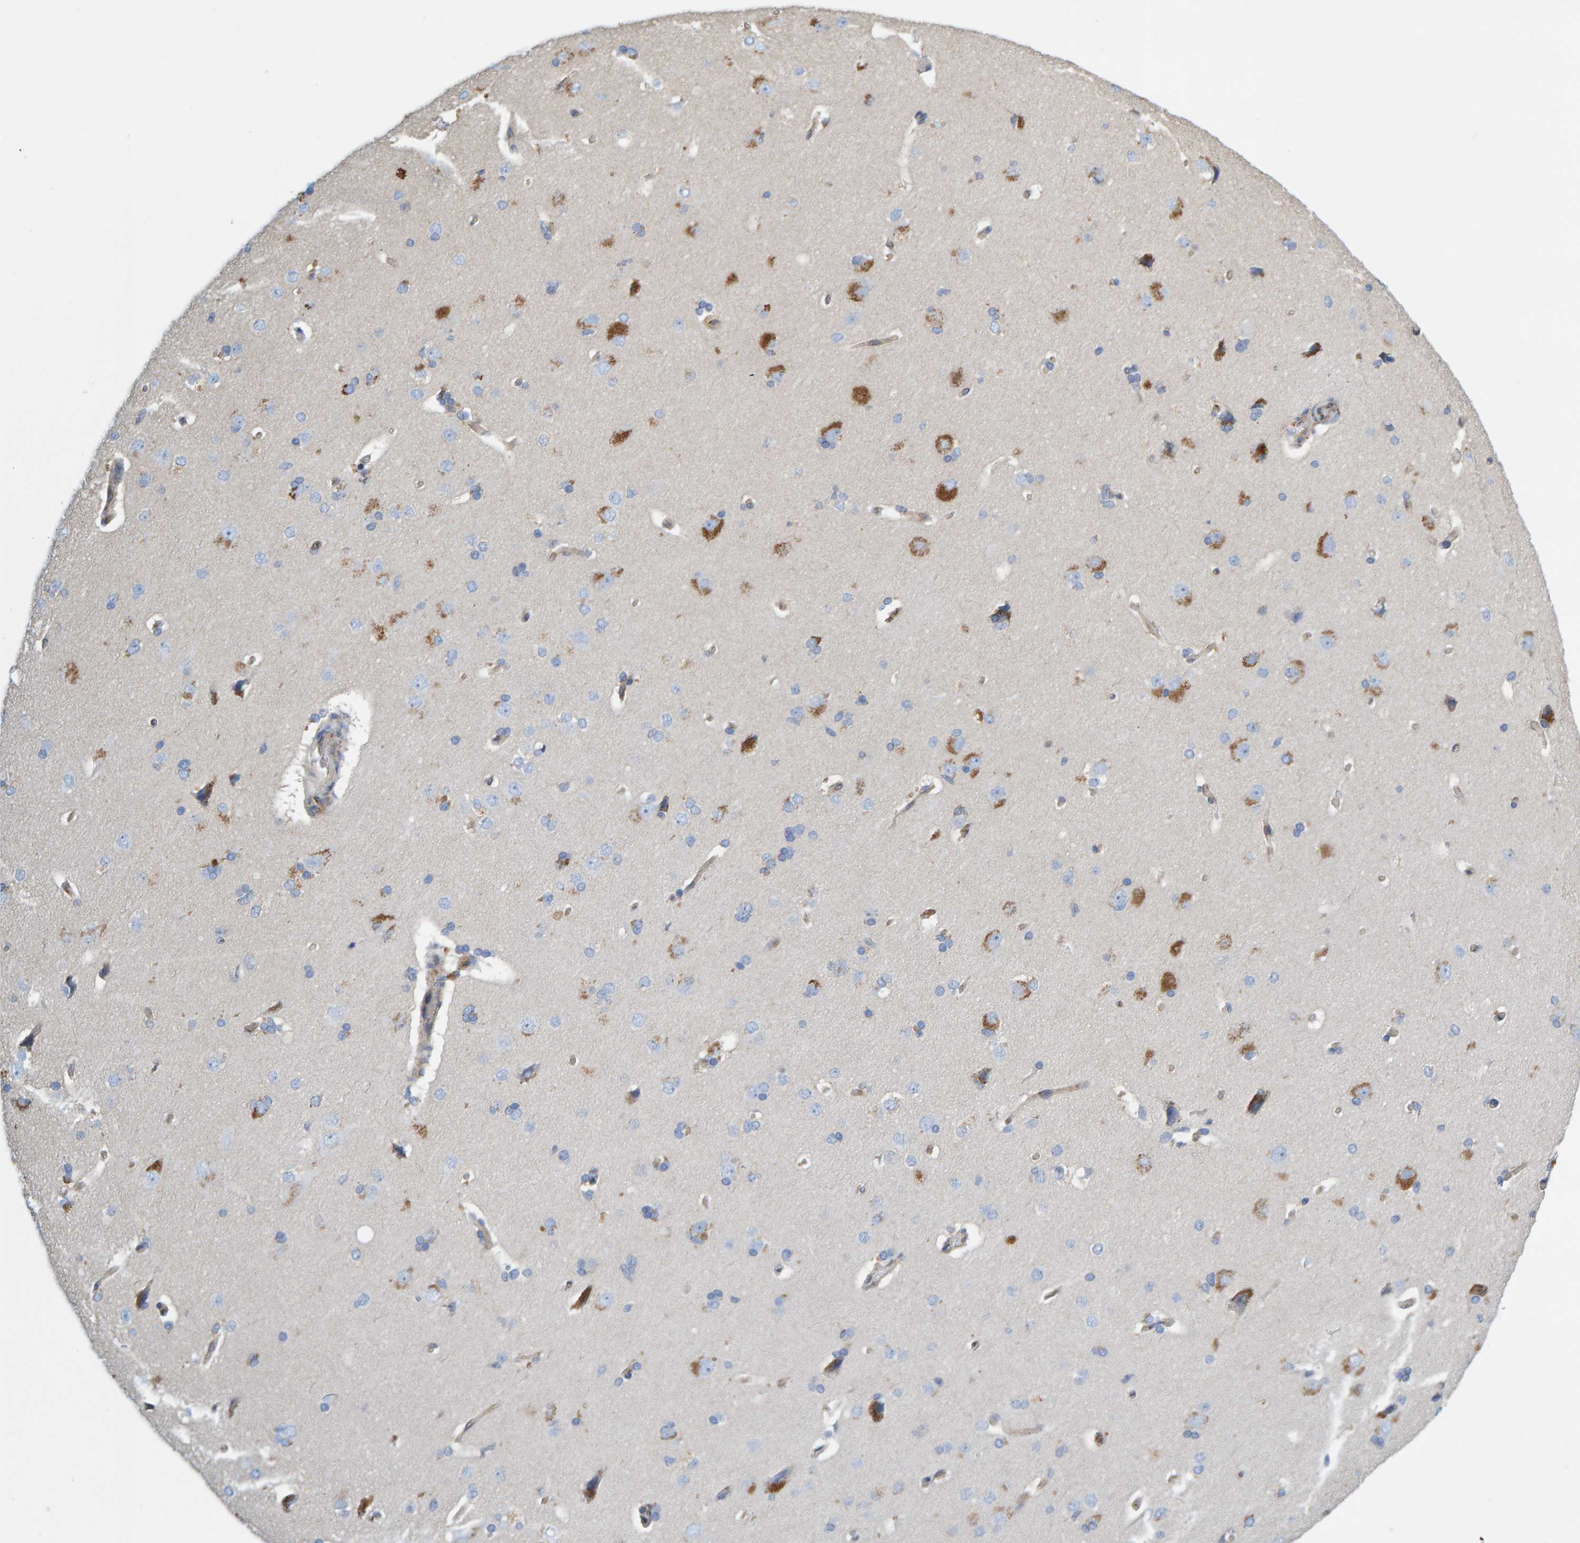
{"staining": {"intensity": "weak", "quantity": "25%-75%", "location": "cytoplasmic/membranous"}, "tissue": "cerebral cortex", "cell_type": "Endothelial cells", "image_type": "normal", "snomed": [{"axis": "morphology", "description": "Normal tissue, NOS"}, {"axis": "topography", "description": "Cerebral cortex"}], "caption": "Immunohistochemical staining of unremarkable human cerebral cortex exhibits low levels of weak cytoplasmic/membranous expression in about 25%-75% of endothelial cells. The staining was performed using DAB to visualize the protein expression in brown, while the nuclei were stained in blue with hematoxylin (Magnification: 20x).", "gene": "PRKD2", "patient": {"sex": "male", "age": 62}}